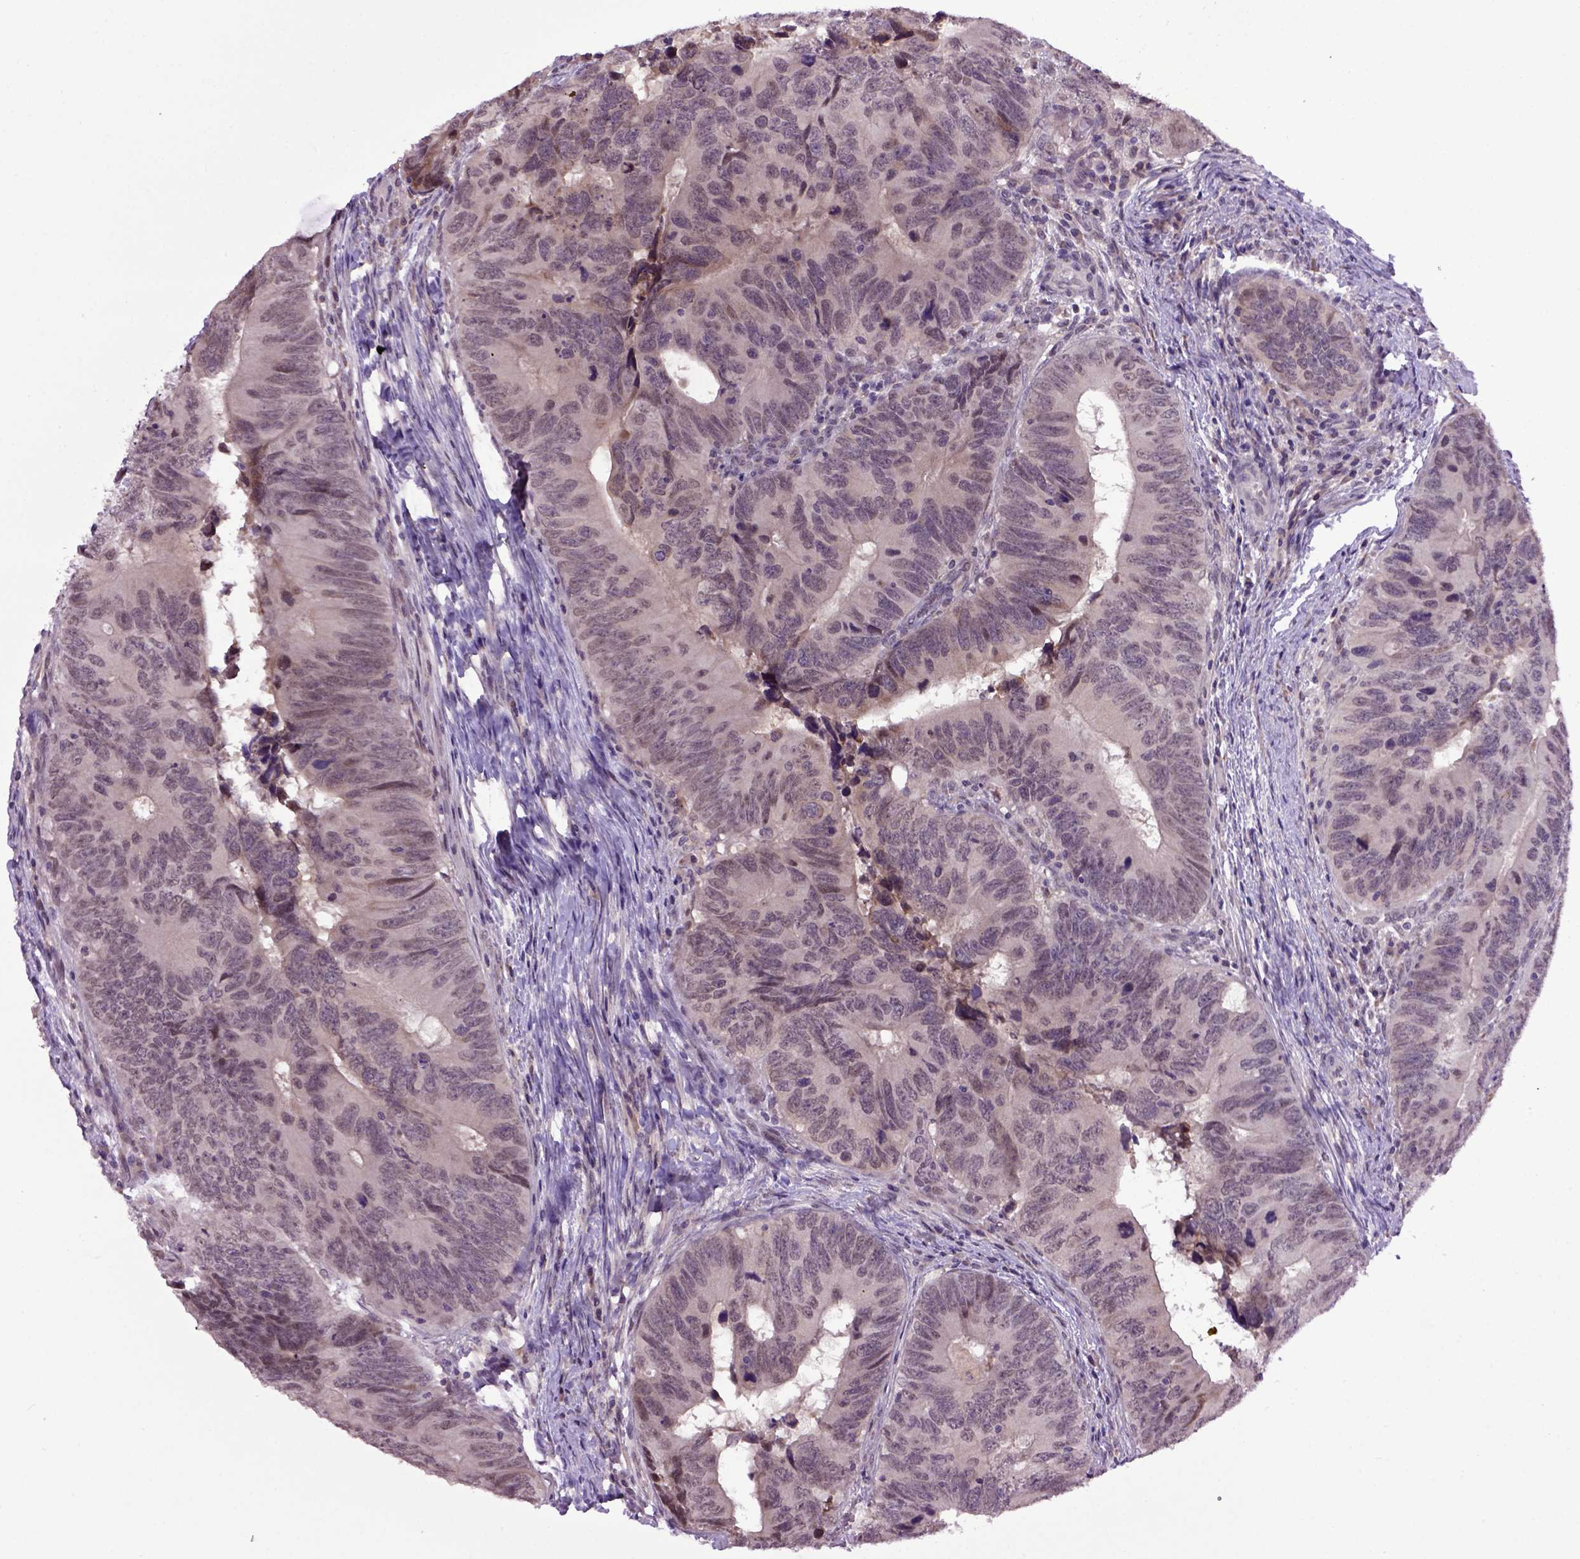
{"staining": {"intensity": "negative", "quantity": "none", "location": "none"}, "tissue": "colorectal cancer", "cell_type": "Tumor cells", "image_type": "cancer", "snomed": [{"axis": "morphology", "description": "Adenocarcinoma, NOS"}, {"axis": "topography", "description": "Colon"}], "caption": "Immunohistochemistry photomicrograph of neoplastic tissue: colorectal adenocarcinoma stained with DAB shows no significant protein positivity in tumor cells.", "gene": "RAB43", "patient": {"sex": "female", "age": 82}}